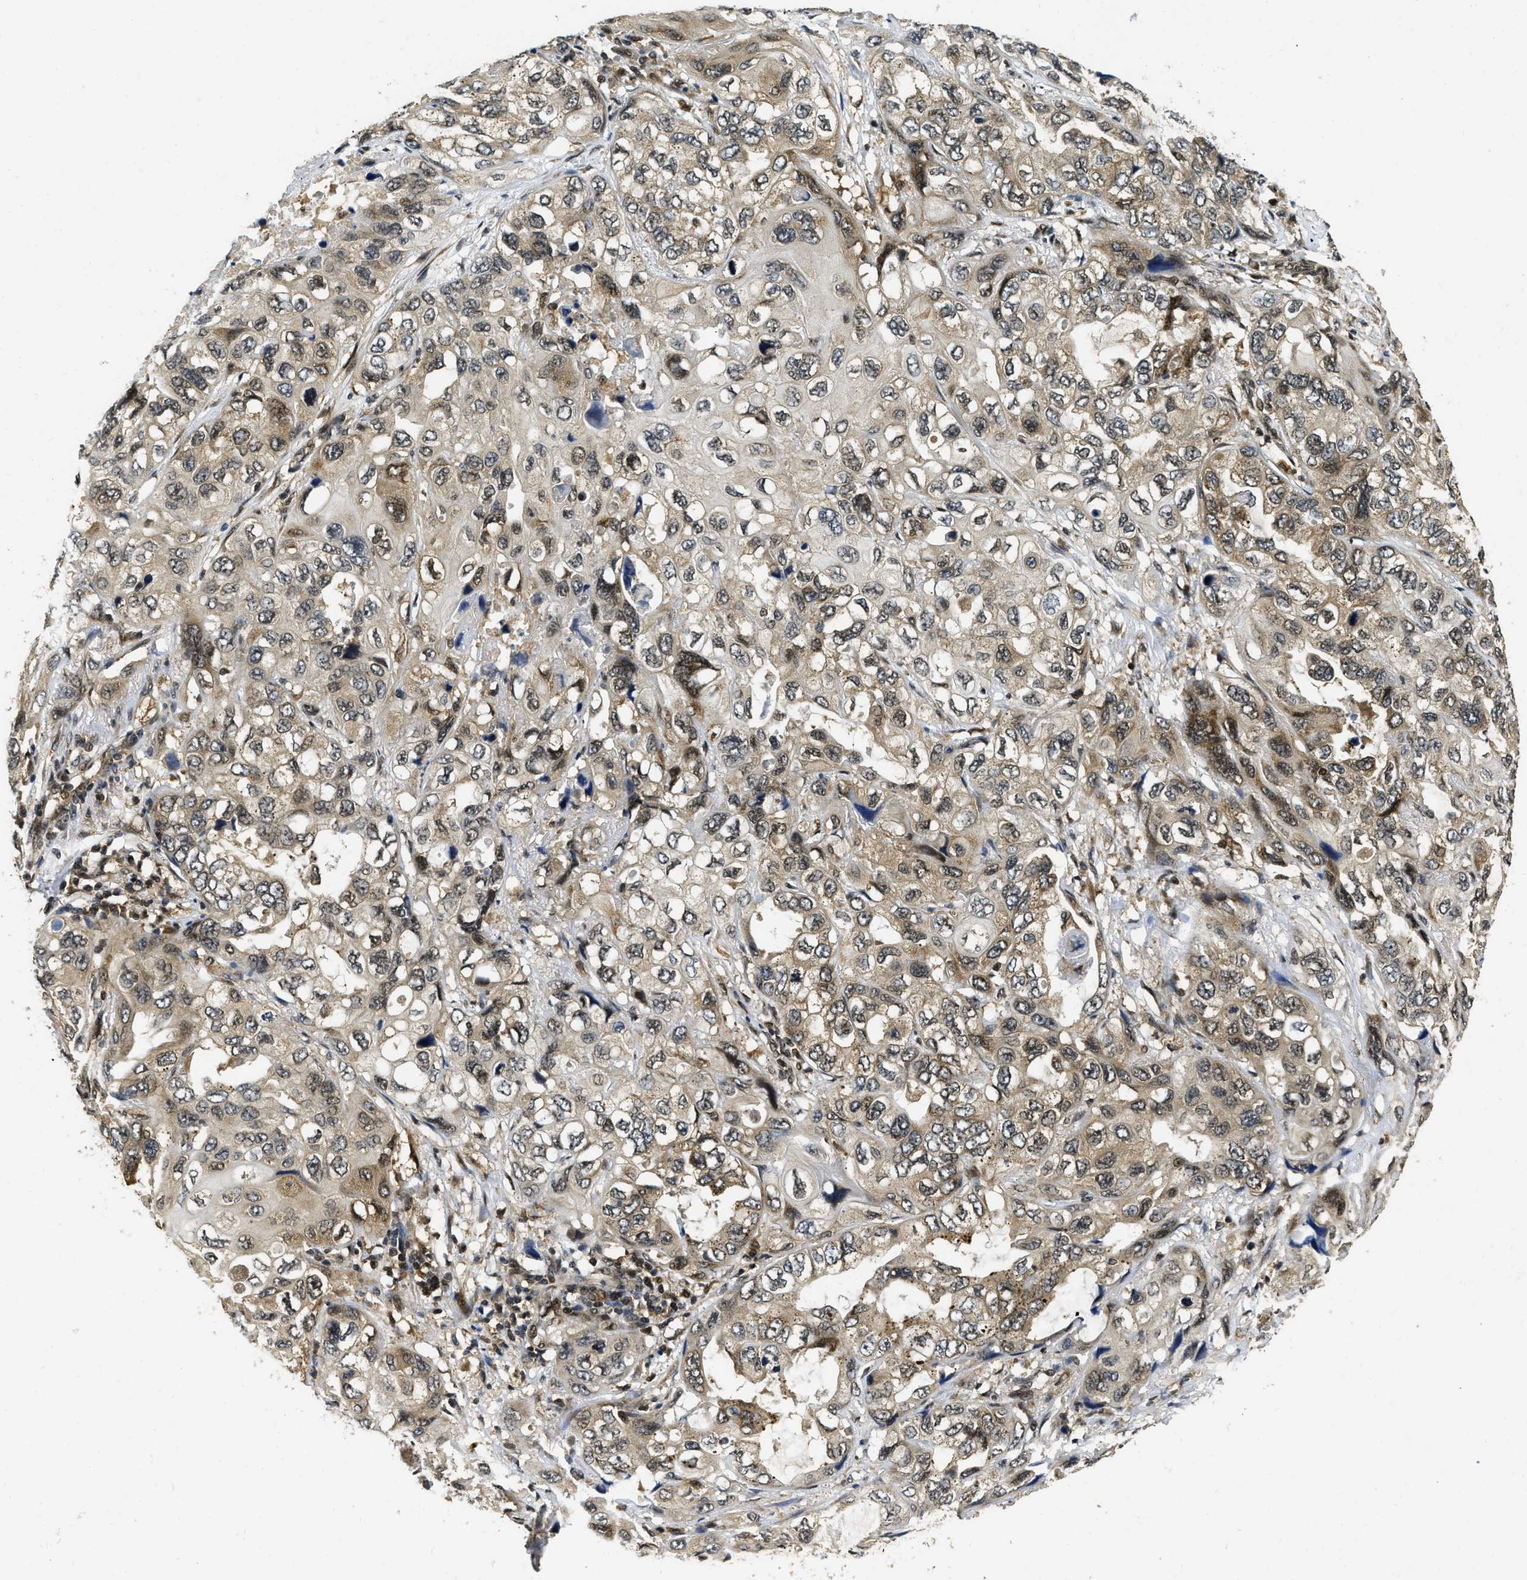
{"staining": {"intensity": "moderate", "quantity": "25%-75%", "location": "cytoplasmic/membranous"}, "tissue": "lung cancer", "cell_type": "Tumor cells", "image_type": "cancer", "snomed": [{"axis": "morphology", "description": "Squamous cell carcinoma, NOS"}, {"axis": "topography", "description": "Lung"}], "caption": "A photomicrograph of human lung squamous cell carcinoma stained for a protein displays moderate cytoplasmic/membranous brown staining in tumor cells. The staining was performed using DAB (3,3'-diaminobenzidine), with brown indicating positive protein expression. Nuclei are stained blue with hematoxylin.", "gene": "ADSL", "patient": {"sex": "female", "age": 73}}